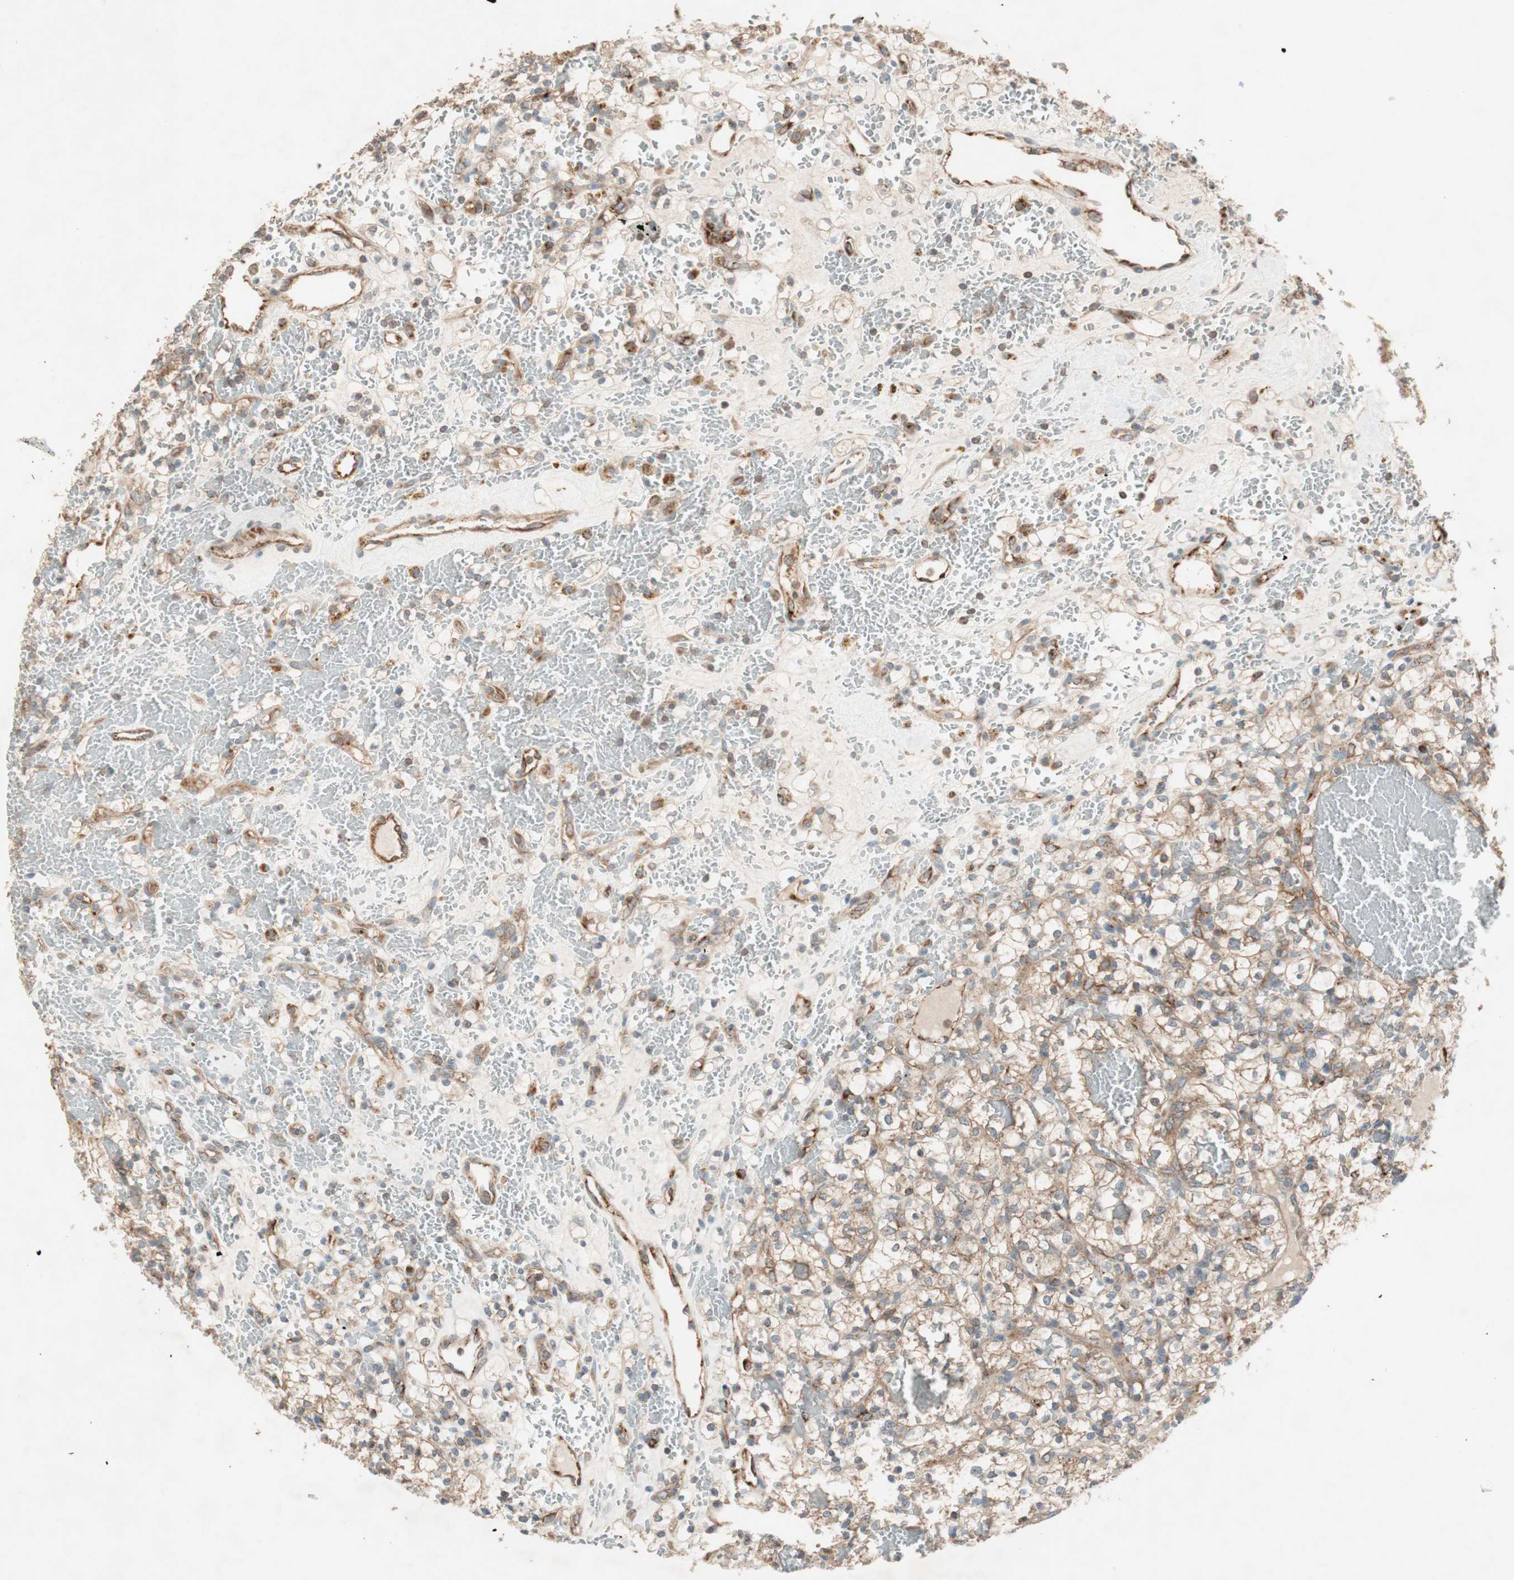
{"staining": {"intensity": "moderate", "quantity": ">75%", "location": "cytoplasmic/membranous"}, "tissue": "renal cancer", "cell_type": "Tumor cells", "image_type": "cancer", "snomed": [{"axis": "morphology", "description": "Adenocarcinoma, NOS"}, {"axis": "topography", "description": "Kidney"}], "caption": "Approximately >75% of tumor cells in human renal adenocarcinoma demonstrate moderate cytoplasmic/membranous protein positivity as visualized by brown immunohistochemical staining.", "gene": "CC2D1A", "patient": {"sex": "female", "age": 60}}